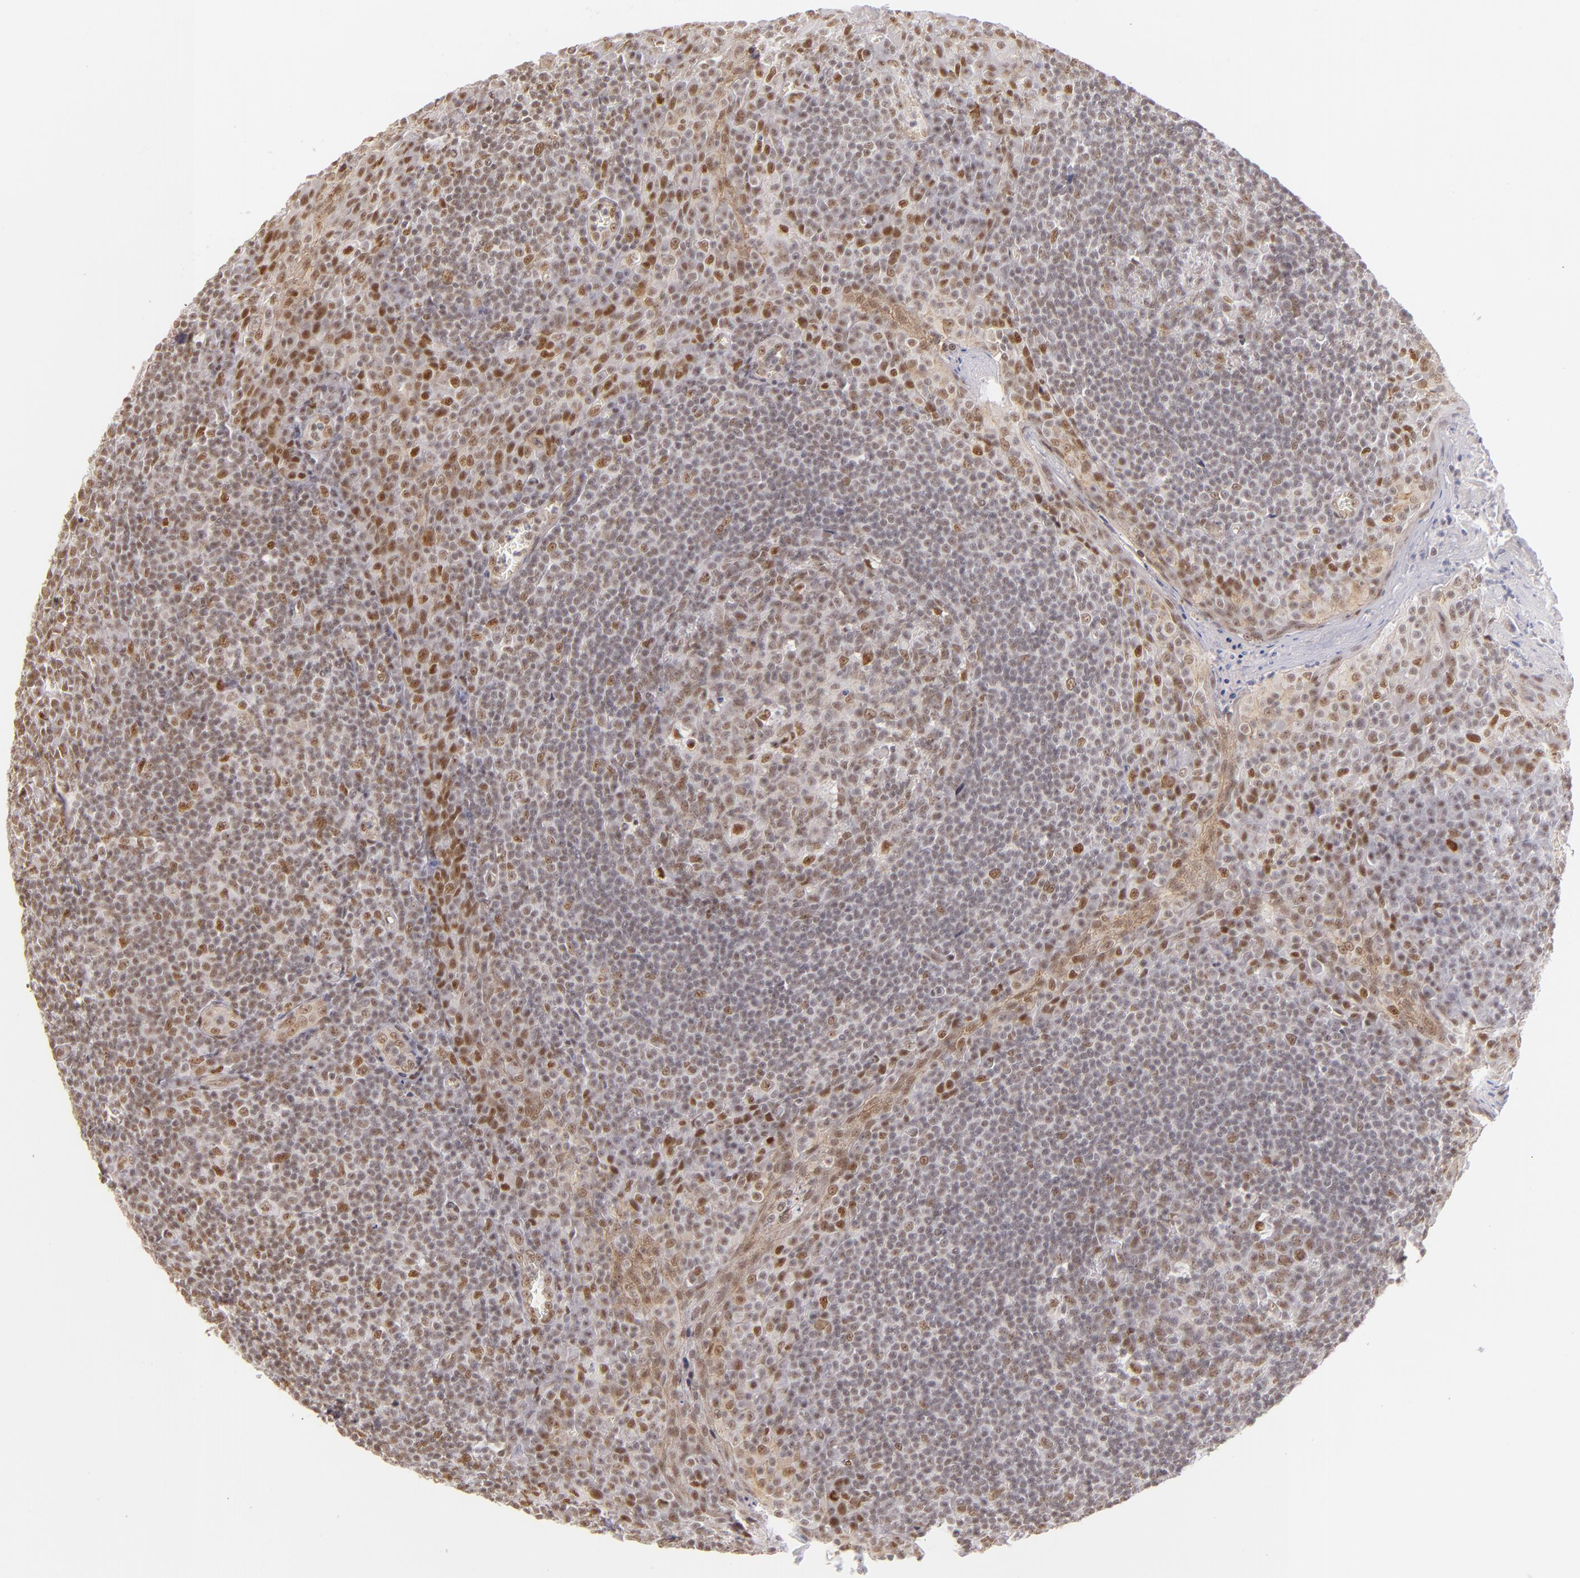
{"staining": {"intensity": "moderate", "quantity": ">75%", "location": "nuclear"}, "tissue": "tonsil", "cell_type": "Germinal center cells", "image_type": "normal", "snomed": [{"axis": "morphology", "description": "Normal tissue, NOS"}, {"axis": "topography", "description": "Tonsil"}], "caption": "Approximately >75% of germinal center cells in unremarkable tonsil demonstrate moderate nuclear protein staining as visualized by brown immunohistochemical staining.", "gene": "NCOR2", "patient": {"sex": "male", "age": 31}}